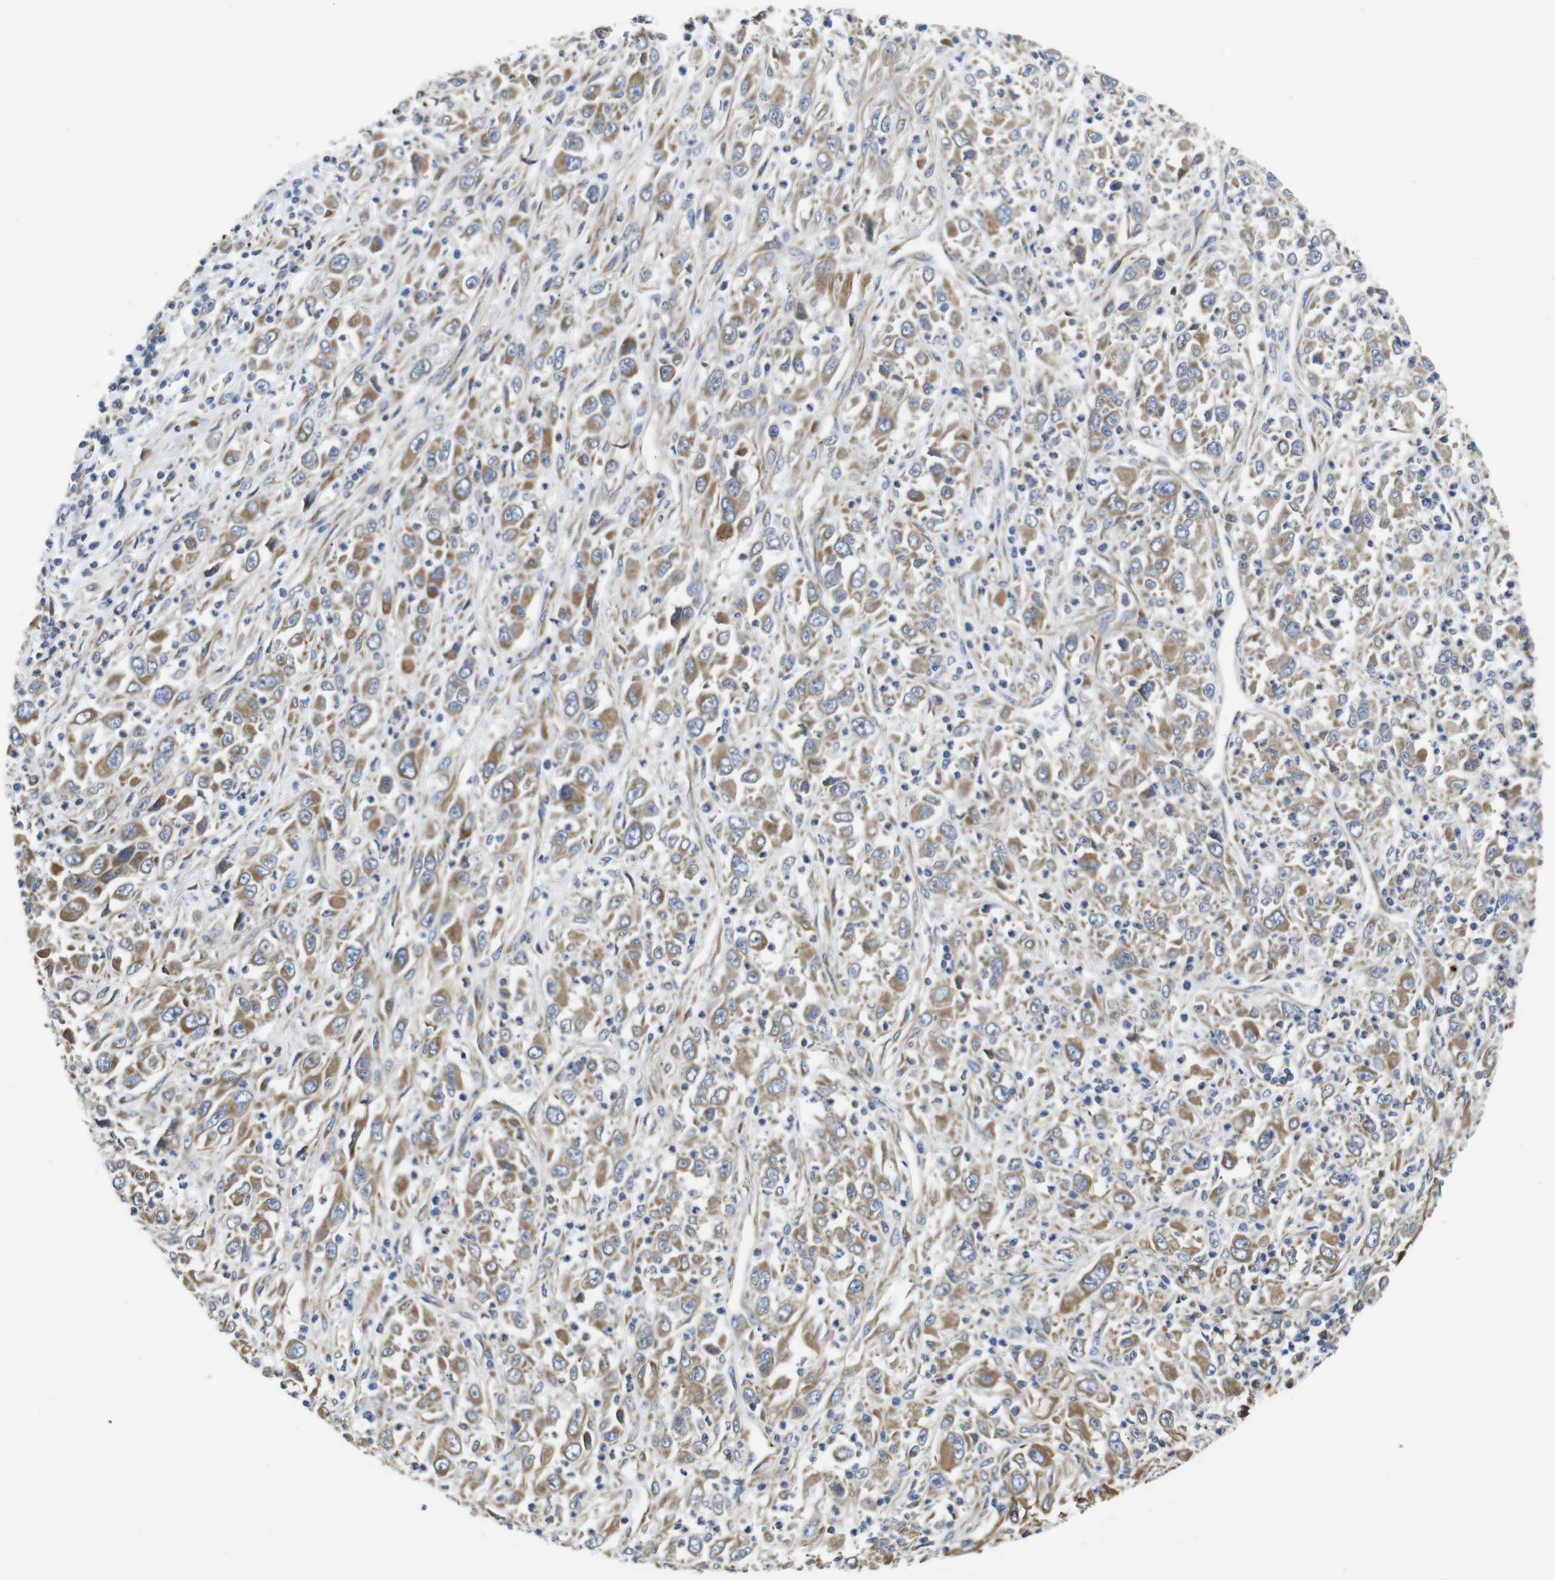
{"staining": {"intensity": "moderate", "quantity": "25%-75%", "location": "cytoplasmic/membranous"}, "tissue": "melanoma", "cell_type": "Tumor cells", "image_type": "cancer", "snomed": [{"axis": "morphology", "description": "Malignant melanoma, Metastatic site"}, {"axis": "topography", "description": "Skin"}], "caption": "Protein staining of malignant melanoma (metastatic site) tissue shows moderate cytoplasmic/membranous staining in approximately 25%-75% of tumor cells. Ihc stains the protein in brown and the nuclei are stained blue.", "gene": "POMK", "patient": {"sex": "female", "age": 56}}